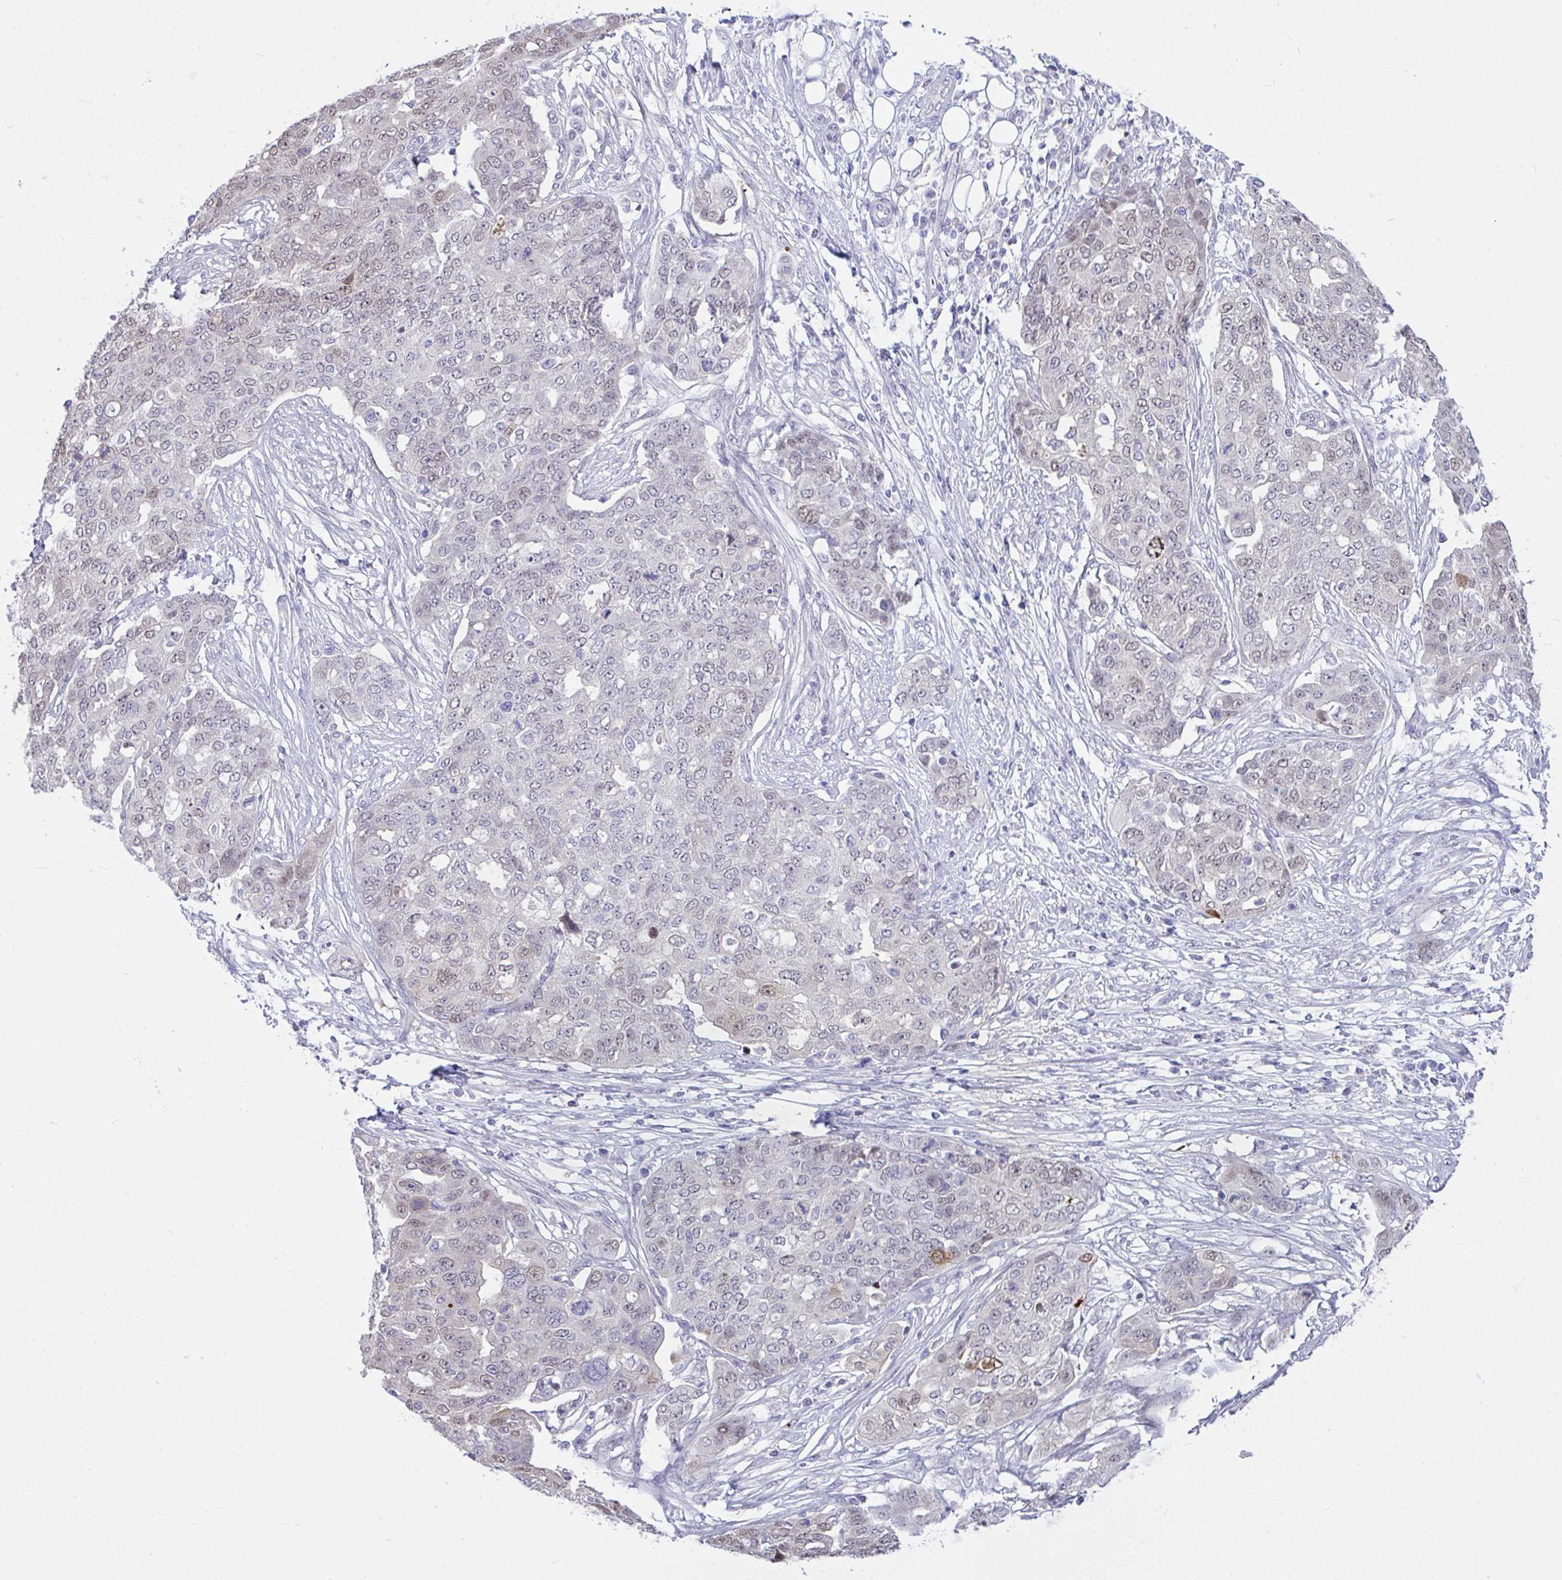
{"staining": {"intensity": "weak", "quantity": "<25%", "location": "nuclear"}, "tissue": "ovarian cancer", "cell_type": "Tumor cells", "image_type": "cancer", "snomed": [{"axis": "morphology", "description": "Cystadenocarcinoma, serous, NOS"}, {"axis": "topography", "description": "Soft tissue"}, {"axis": "topography", "description": "Ovary"}], "caption": "This is a photomicrograph of immunohistochemistry (IHC) staining of ovarian cancer (serous cystadenocarcinoma), which shows no positivity in tumor cells.", "gene": "ZNF485", "patient": {"sex": "female", "age": 57}}